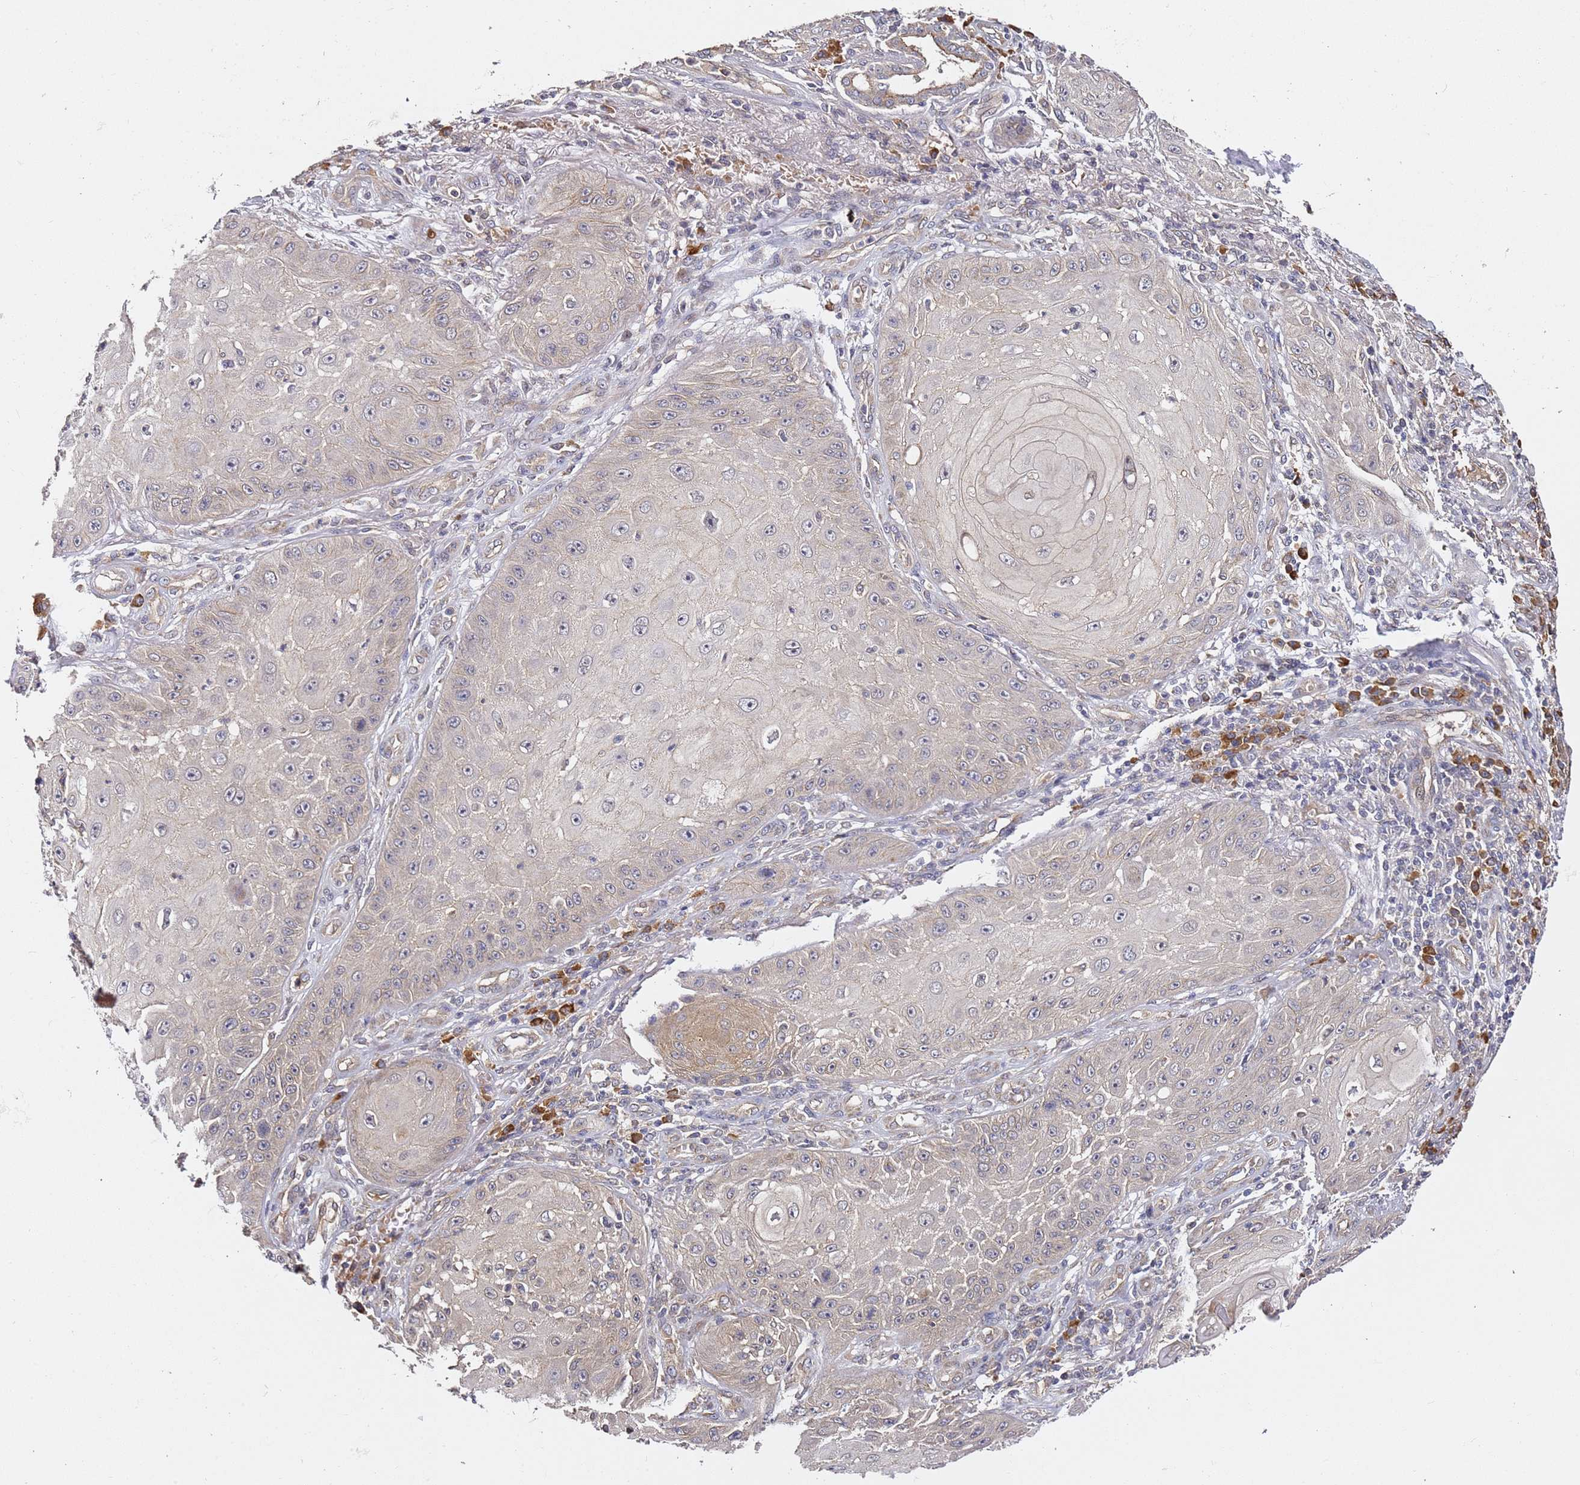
{"staining": {"intensity": "negative", "quantity": "none", "location": "none"}, "tissue": "skin cancer", "cell_type": "Tumor cells", "image_type": "cancer", "snomed": [{"axis": "morphology", "description": "Squamous cell carcinoma, NOS"}, {"axis": "topography", "description": "Skin"}], "caption": "IHC image of human skin cancer stained for a protein (brown), which displays no expression in tumor cells.", "gene": "OSBPL2", "patient": {"sex": "male", "age": 70}}